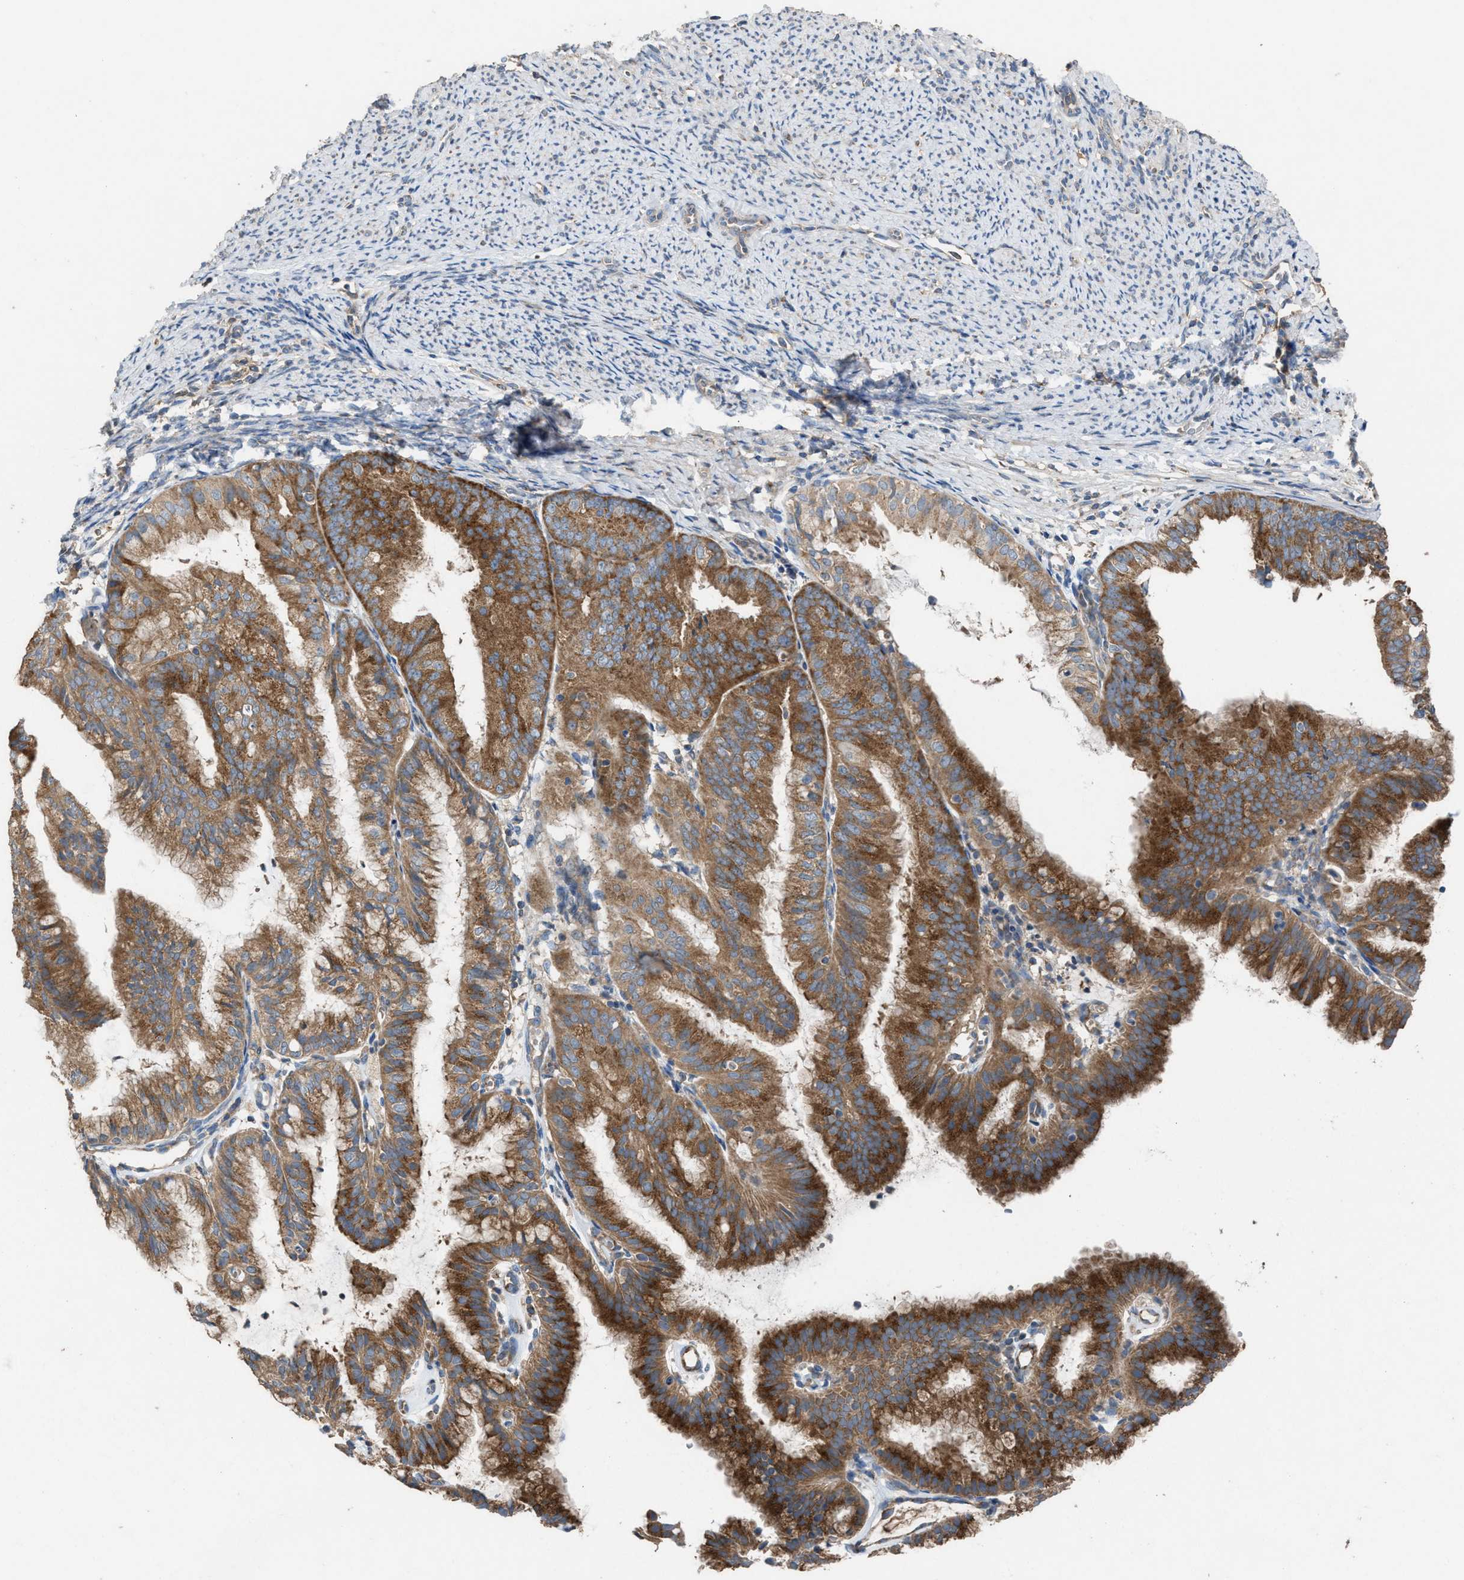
{"staining": {"intensity": "strong", "quantity": ">75%", "location": "cytoplasmic/membranous"}, "tissue": "endometrial cancer", "cell_type": "Tumor cells", "image_type": "cancer", "snomed": [{"axis": "morphology", "description": "Adenocarcinoma, NOS"}, {"axis": "topography", "description": "Endometrium"}], "caption": "Immunohistochemistry (IHC) micrograph of neoplastic tissue: human endometrial cancer (adenocarcinoma) stained using IHC displays high levels of strong protein expression localized specifically in the cytoplasmic/membranous of tumor cells, appearing as a cytoplasmic/membranous brown color.", "gene": "TPK1", "patient": {"sex": "female", "age": 63}}